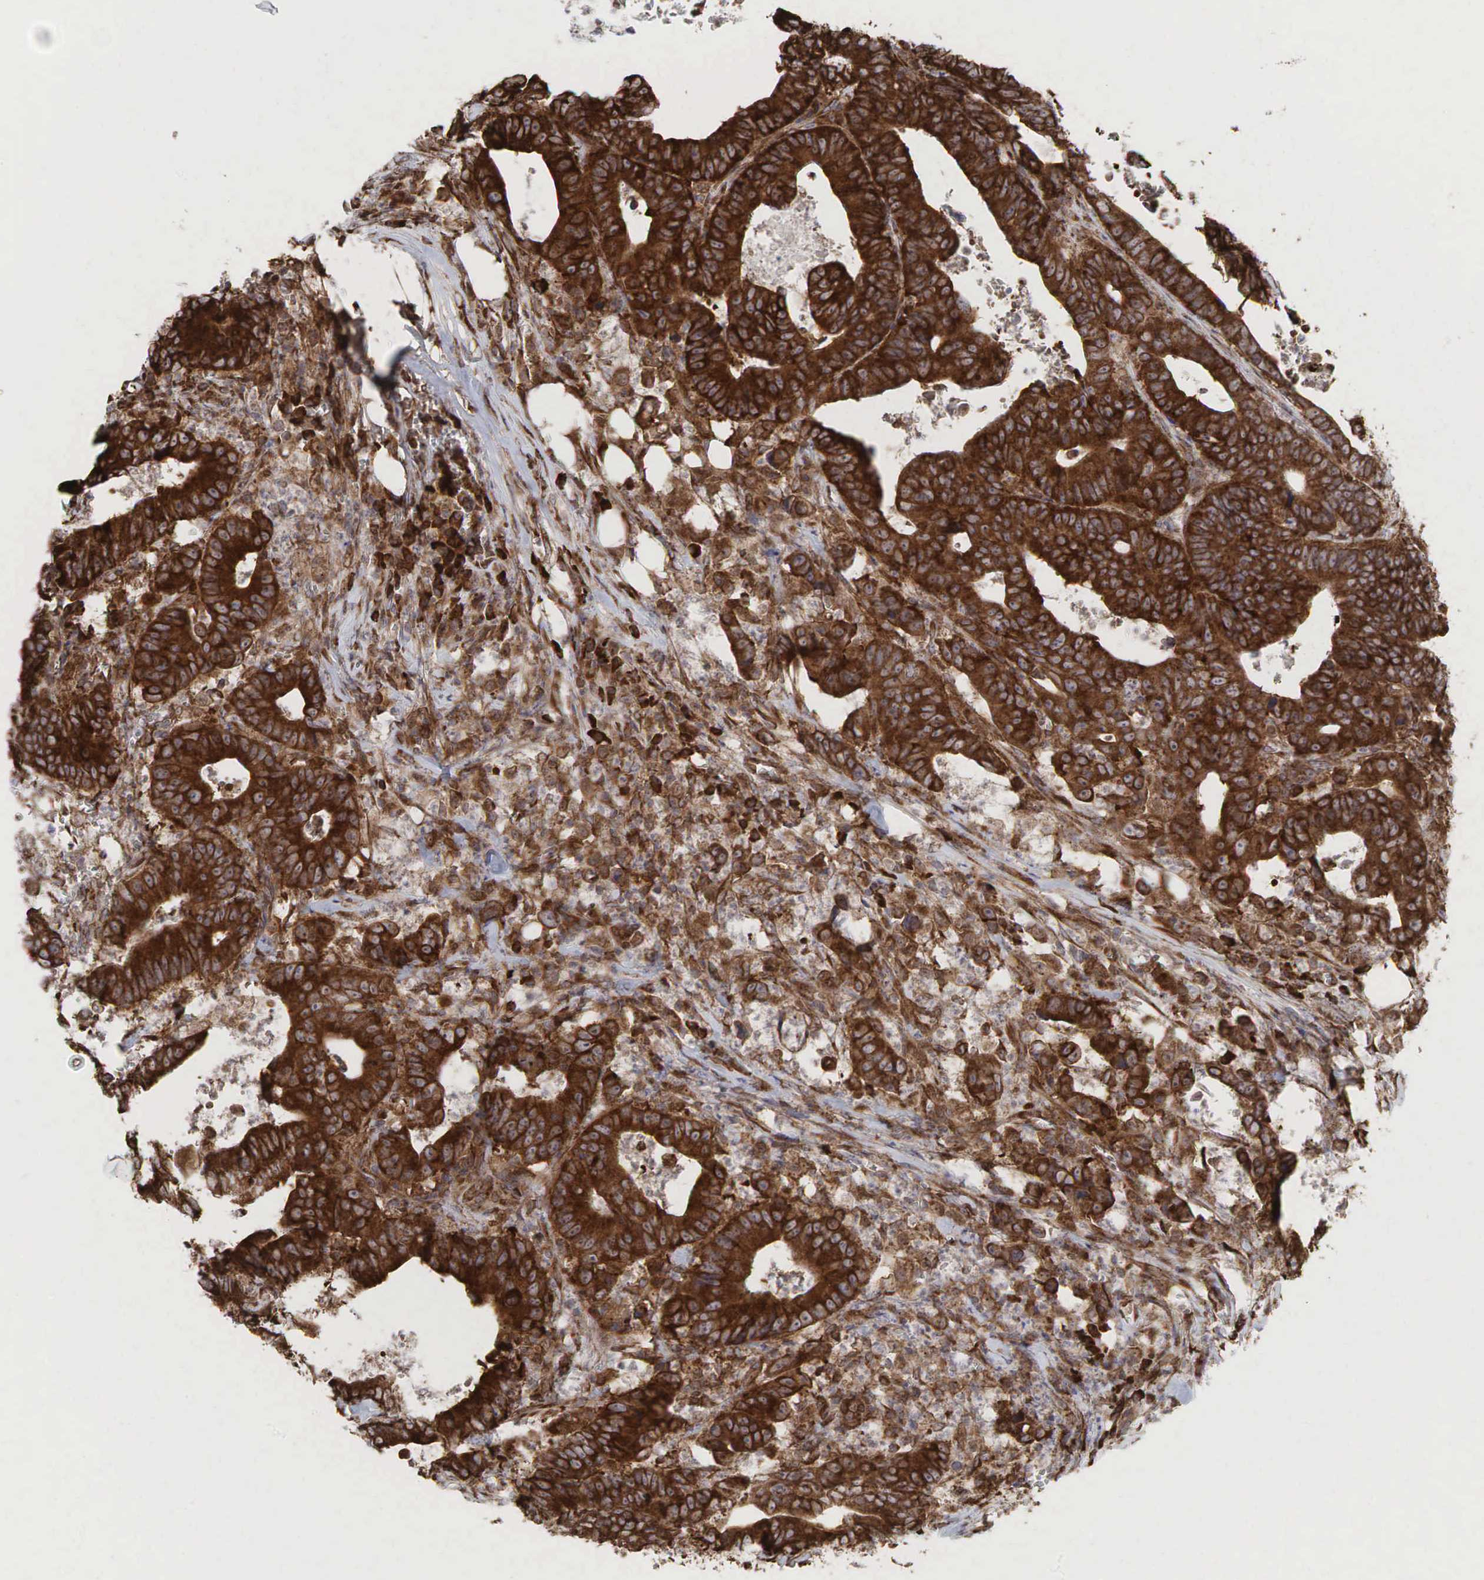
{"staining": {"intensity": "strong", "quantity": ">75%", "location": "cytoplasmic/membranous"}, "tissue": "colorectal cancer", "cell_type": "Tumor cells", "image_type": "cancer", "snomed": [{"axis": "morphology", "description": "Adenocarcinoma, NOS"}, {"axis": "topography", "description": "Colon"}], "caption": "Tumor cells reveal strong cytoplasmic/membranous expression in about >75% of cells in colorectal adenocarcinoma.", "gene": "PABPC5", "patient": {"sex": "female", "age": 76}}